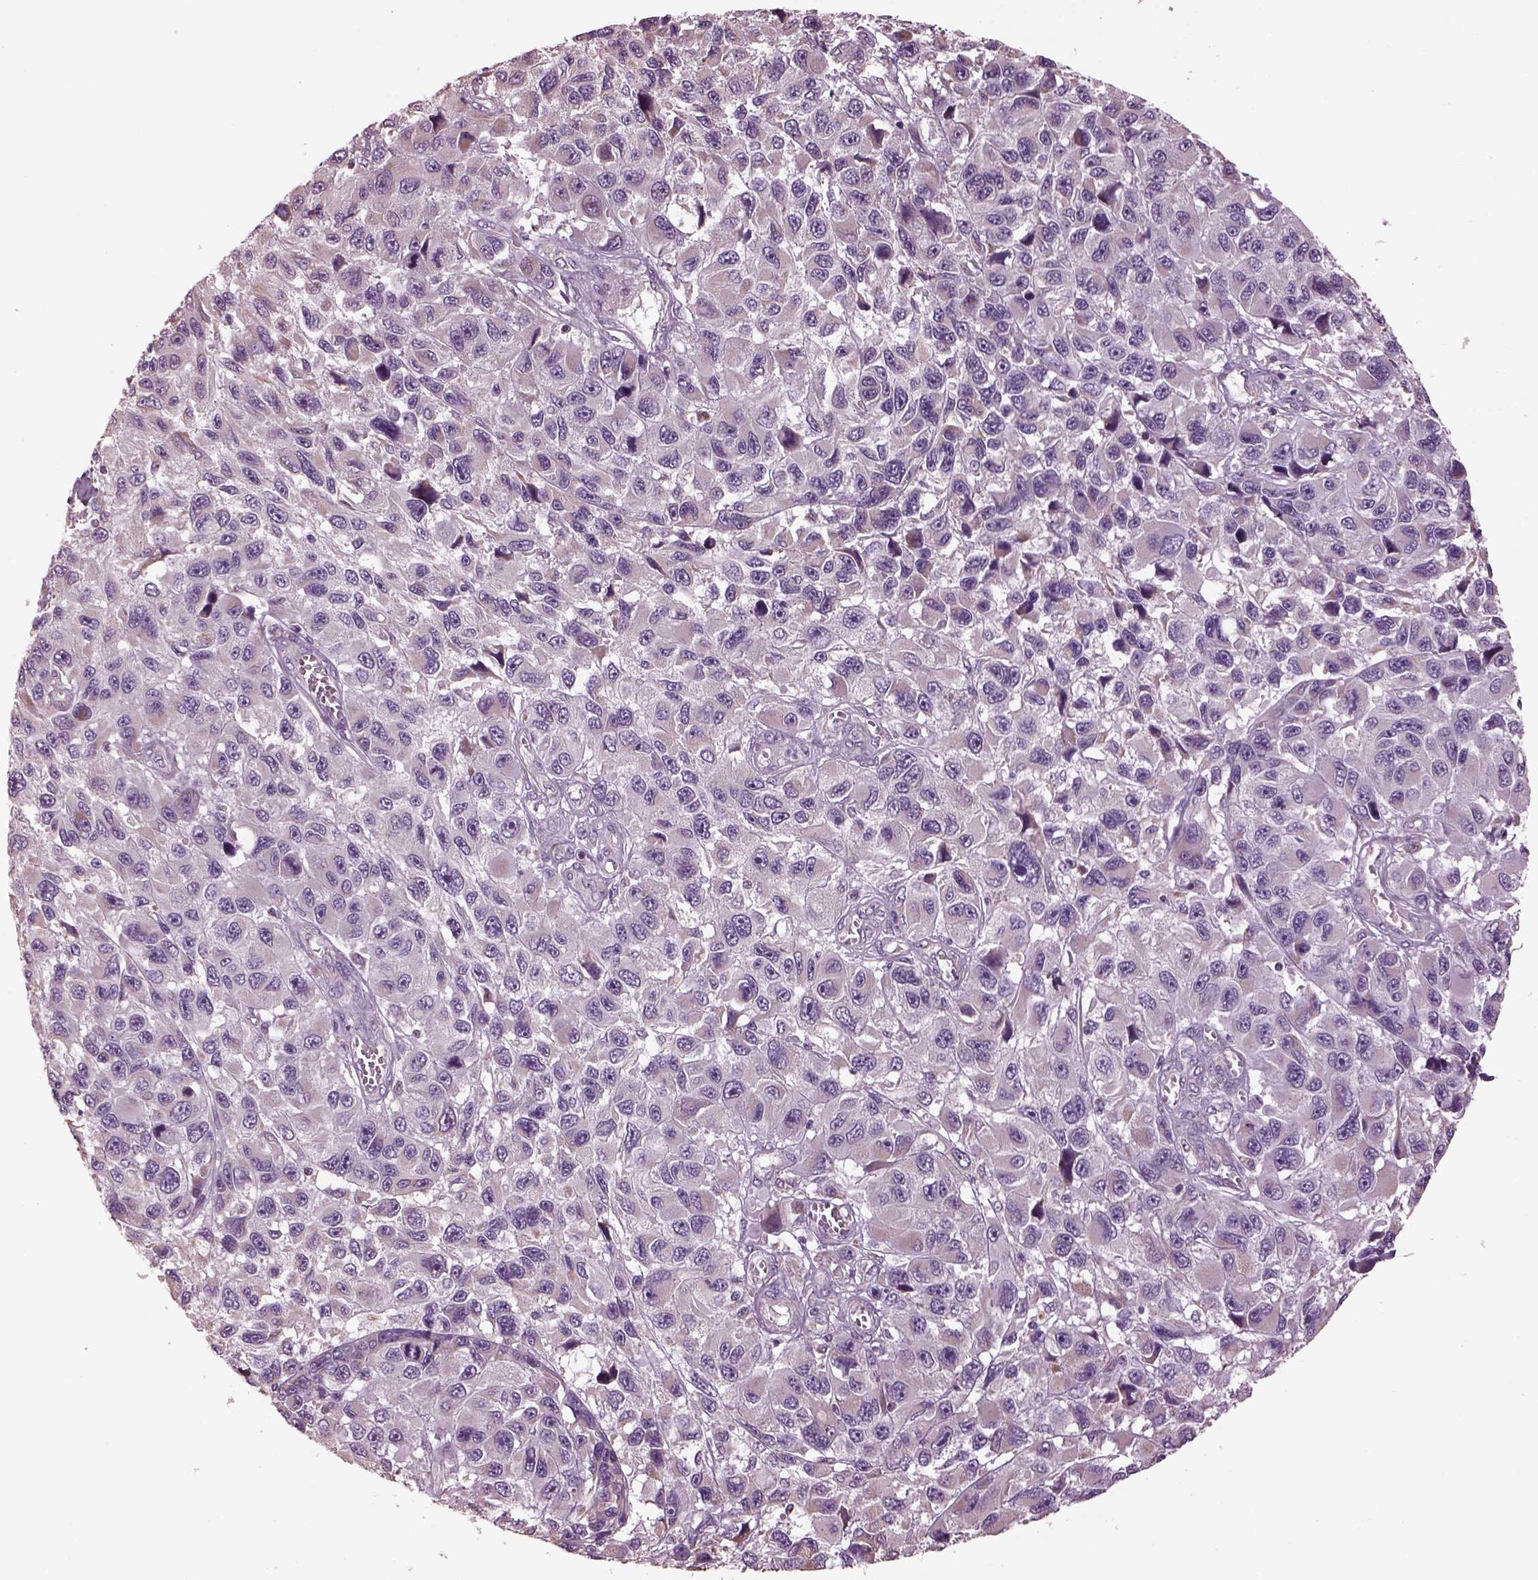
{"staining": {"intensity": "negative", "quantity": "none", "location": "none"}, "tissue": "melanoma", "cell_type": "Tumor cells", "image_type": "cancer", "snomed": [{"axis": "morphology", "description": "Malignant melanoma, NOS"}, {"axis": "topography", "description": "Skin"}], "caption": "Photomicrograph shows no significant protein expression in tumor cells of malignant melanoma.", "gene": "SPATA7", "patient": {"sex": "male", "age": 53}}